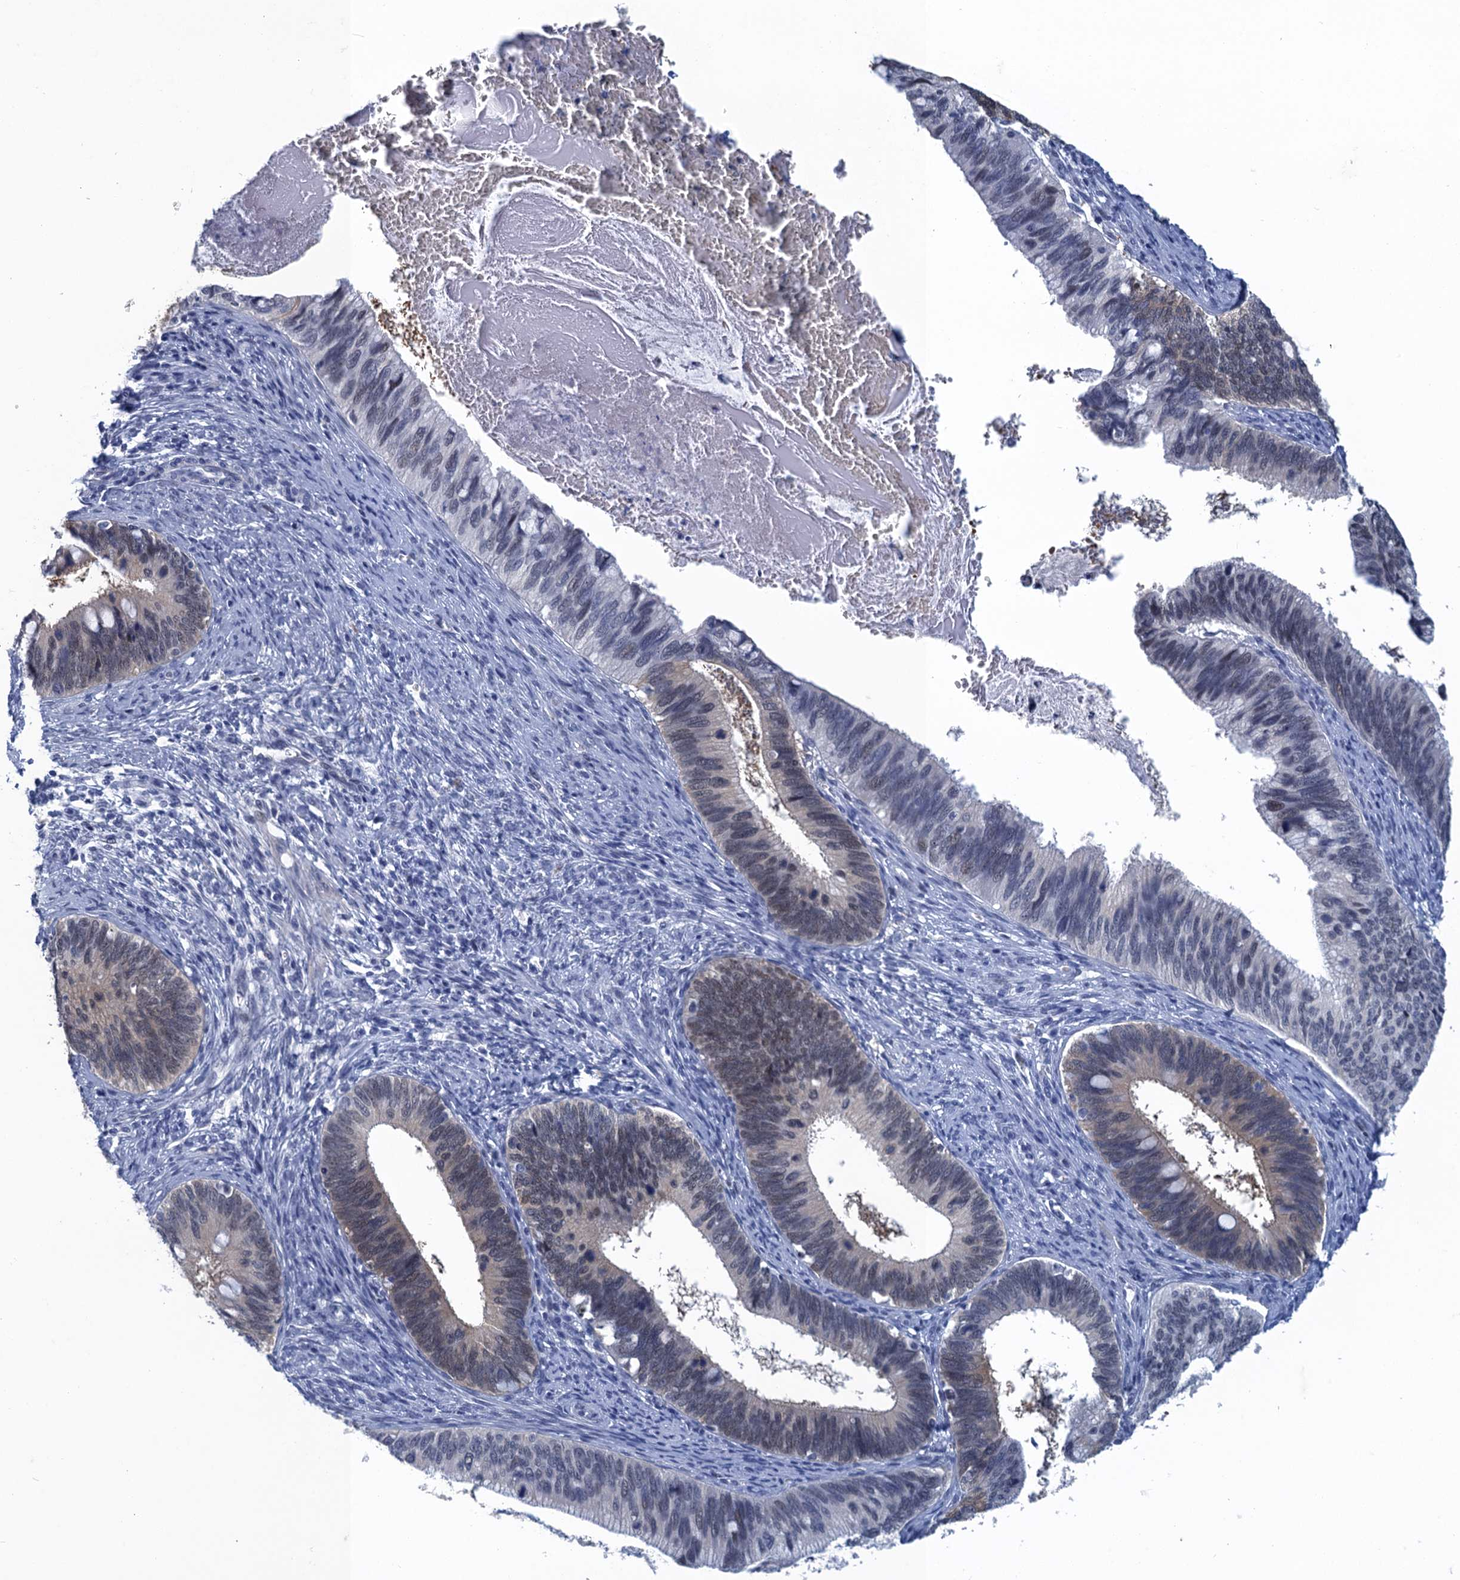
{"staining": {"intensity": "moderate", "quantity": "<25%", "location": "cytoplasmic/membranous"}, "tissue": "cervical cancer", "cell_type": "Tumor cells", "image_type": "cancer", "snomed": [{"axis": "morphology", "description": "Adenocarcinoma, NOS"}, {"axis": "topography", "description": "Cervix"}], "caption": "Immunohistochemistry staining of adenocarcinoma (cervical), which shows low levels of moderate cytoplasmic/membranous expression in about <25% of tumor cells indicating moderate cytoplasmic/membranous protein expression. The staining was performed using DAB (3,3'-diaminobenzidine) (brown) for protein detection and nuclei were counterstained in hematoxylin (blue).", "gene": "GINS3", "patient": {"sex": "female", "age": 42}}